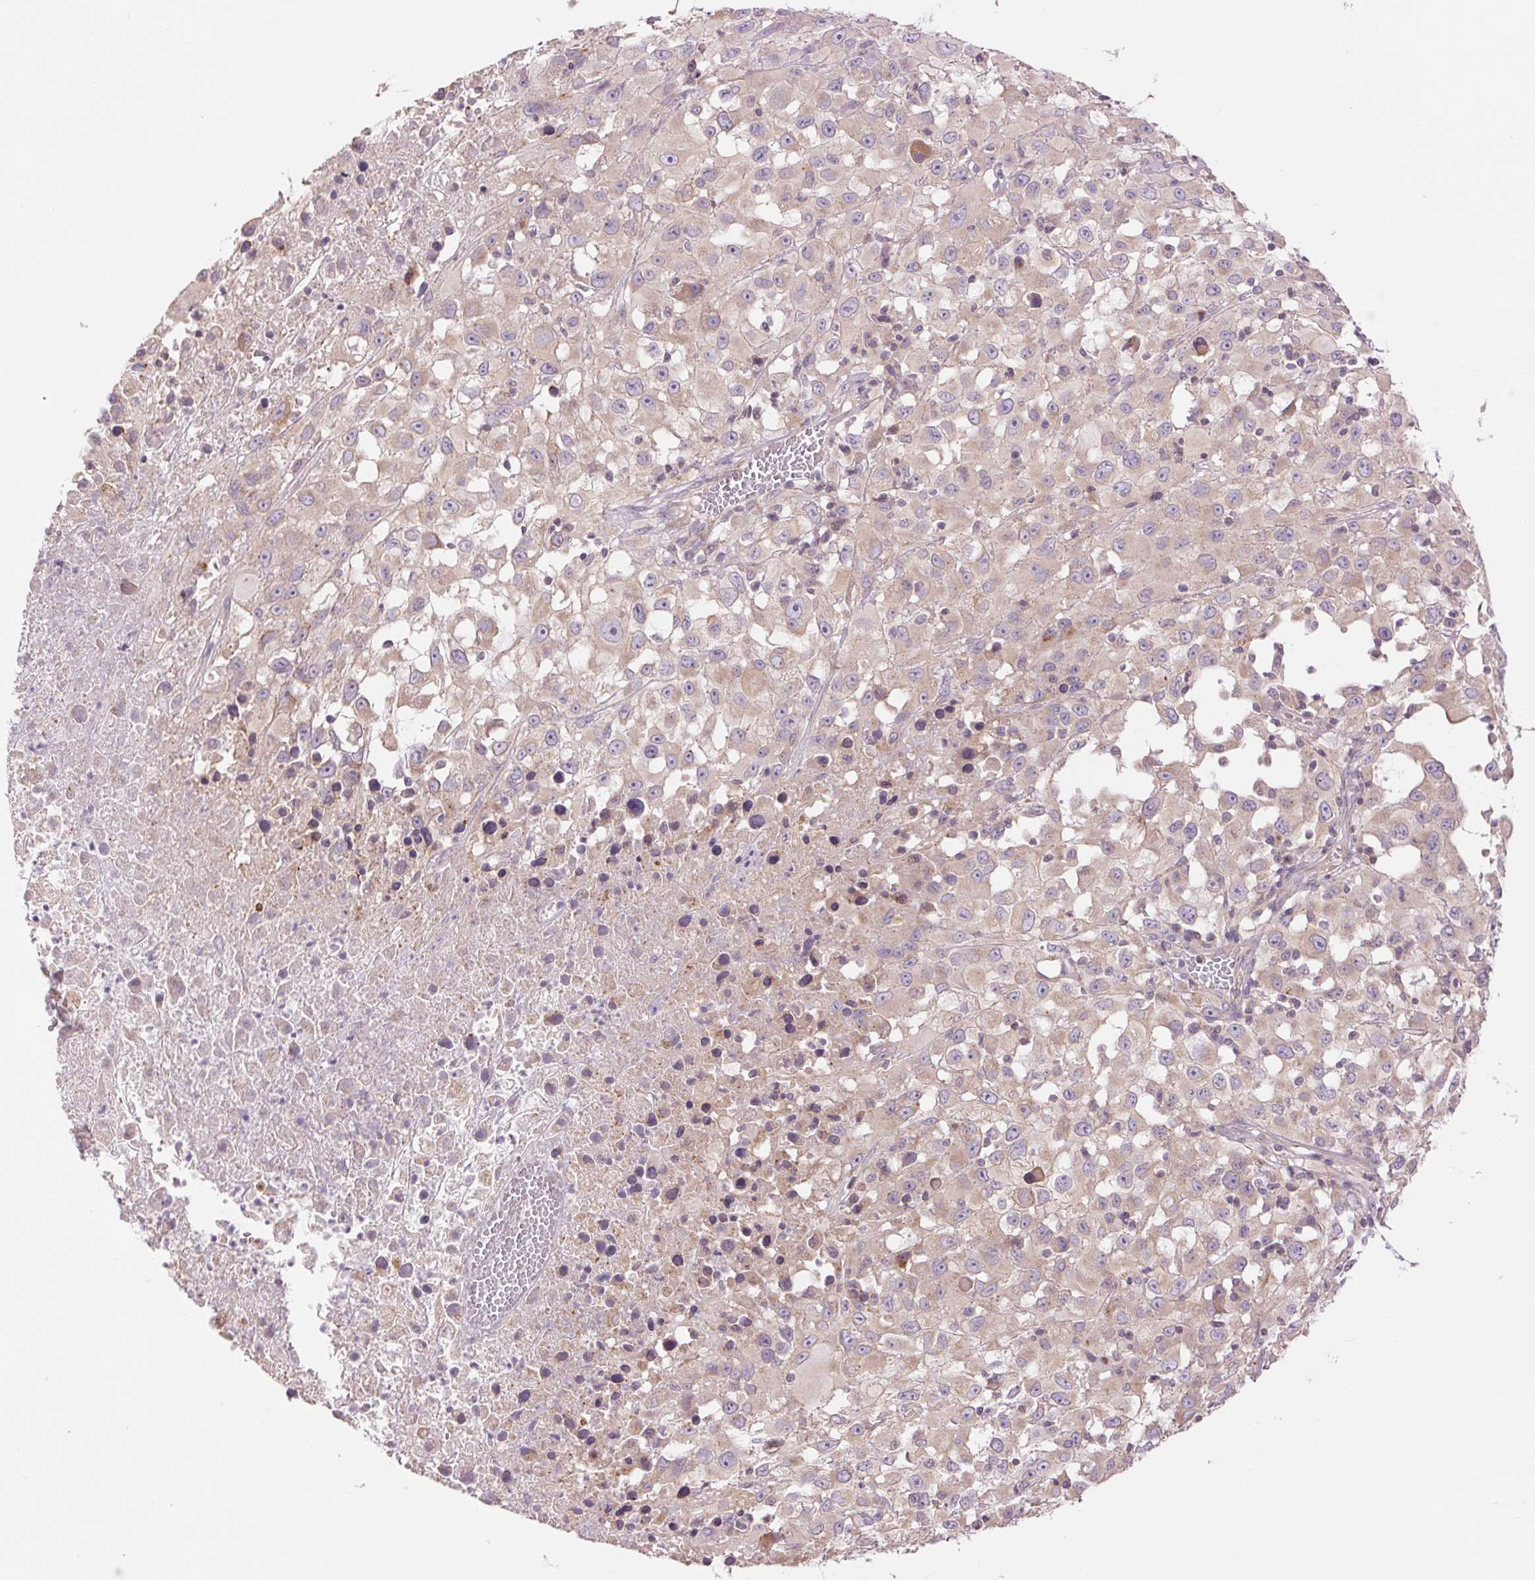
{"staining": {"intensity": "weak", "quantity": "25%-75%", "location": "cytoplasmic/membranous"}, "tissue": "melanoma", "cell_type": "Tumor cells", "image_type": "cancer", "snomed": [{"axis": "morphology", "description": "Malignant melanoma, Metastatic site"}, {"axis": "topography", "description": "Soft tissue"}], "caption": "The histopathology image shows staining of melanoma, revealing weak cytoplasmic/membranous protein positivity (brown color) within tumor cells.", "gene": "CTNNA3", "patient": {"sex": "male", "age": 50}}